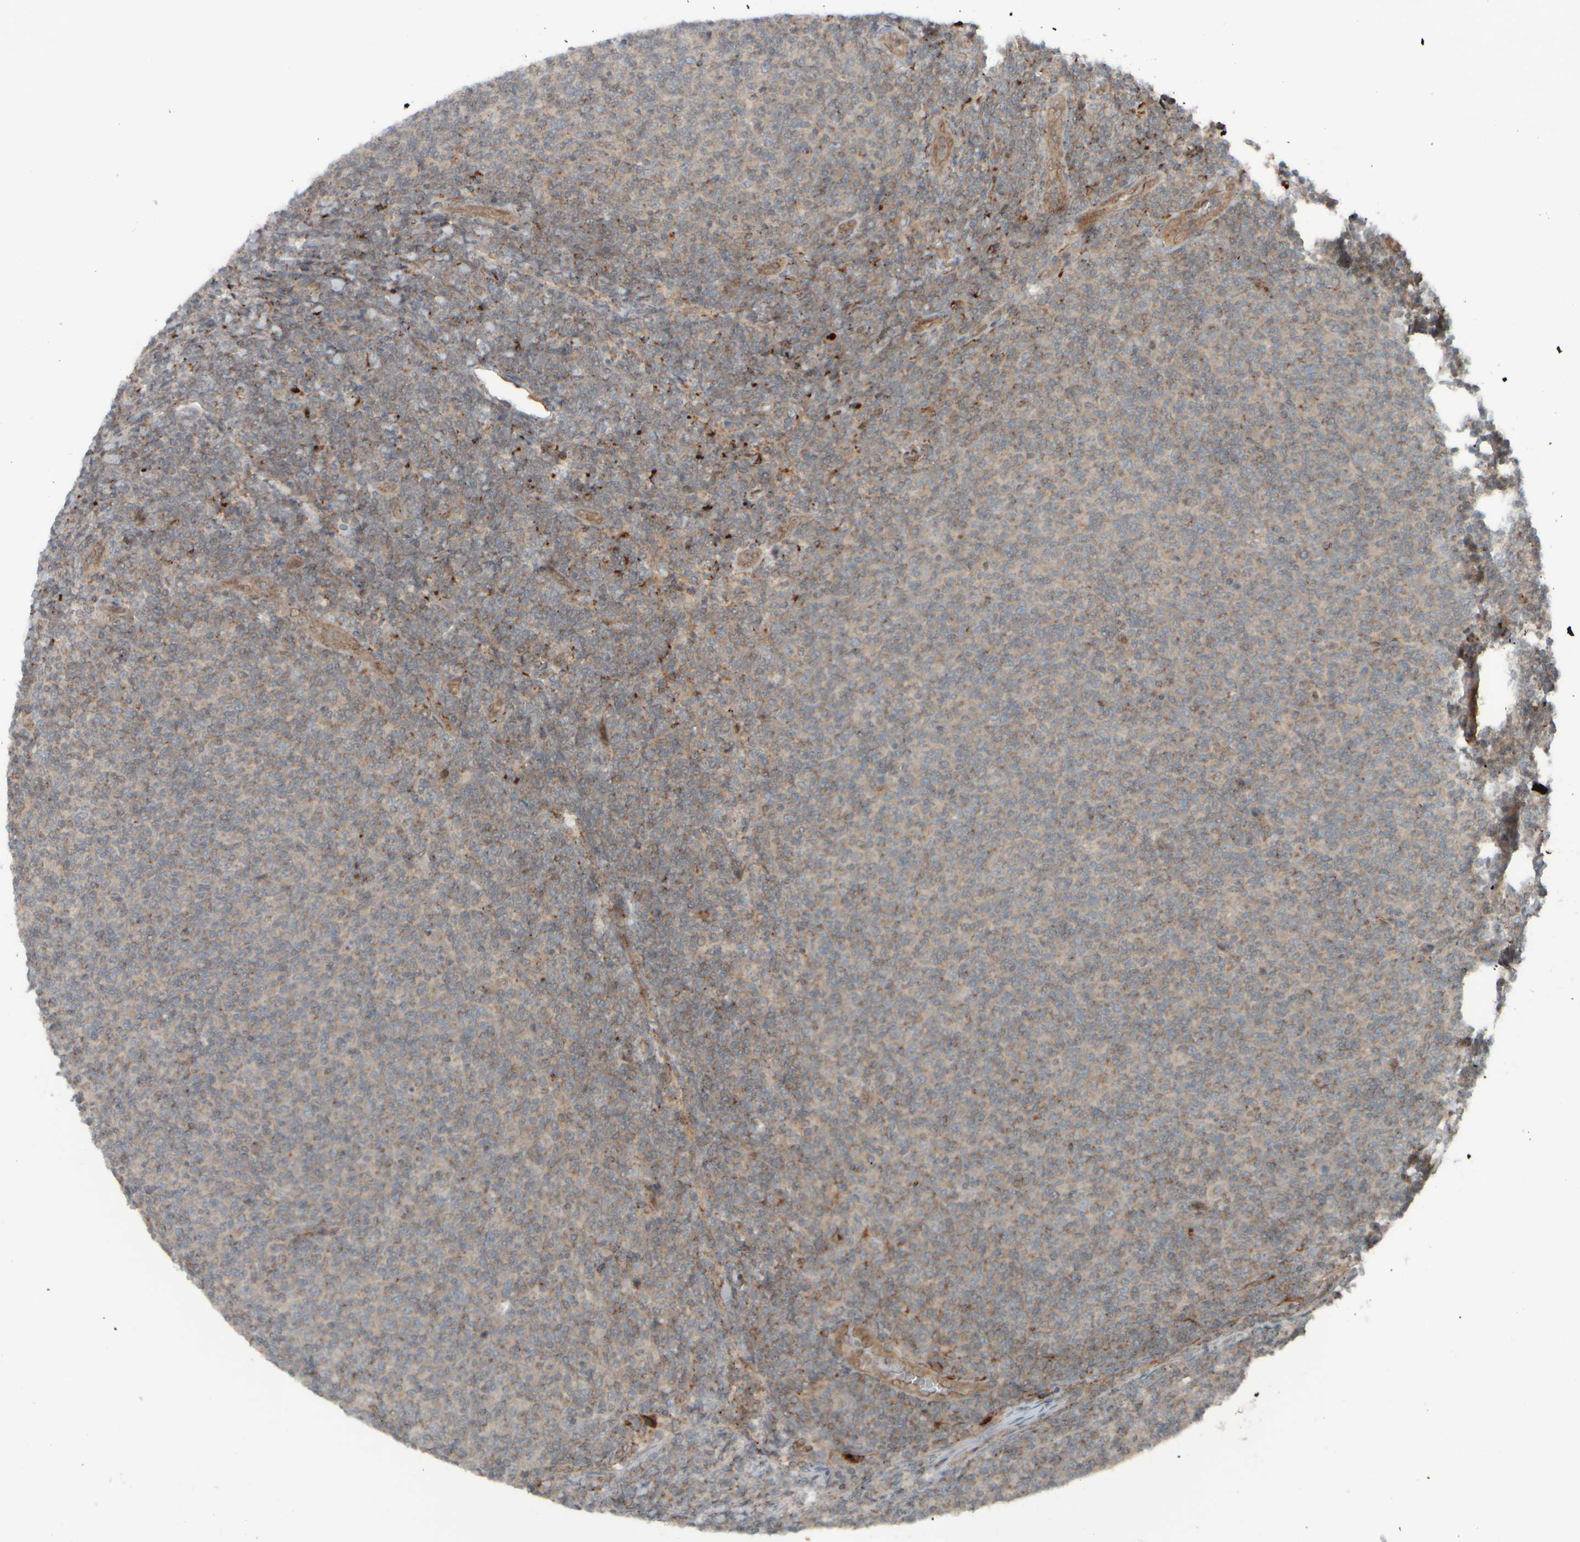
{"staining": {"intensity": "weak", "quantity": ">75%", "location": "cytoplasmic/membranous"}, "tissue": "lymphoma", "cell_type": "Tumor cells", "image_type": "cancer", "snomed": [{"axis": "morphology", "description": "Malignant lymphoma, non-Hodgkin's type, Low grade"}, {"axis": "topography", "description": "Lymph node"}], "caption": "The micrograph demonstrates a brown stain indicating the presence of a protein in the cytoplasmic/membranous of tumor cells in lymphoma.", "gene": "GIGYF1", "patient": {"sex": "male", "age": 66}}